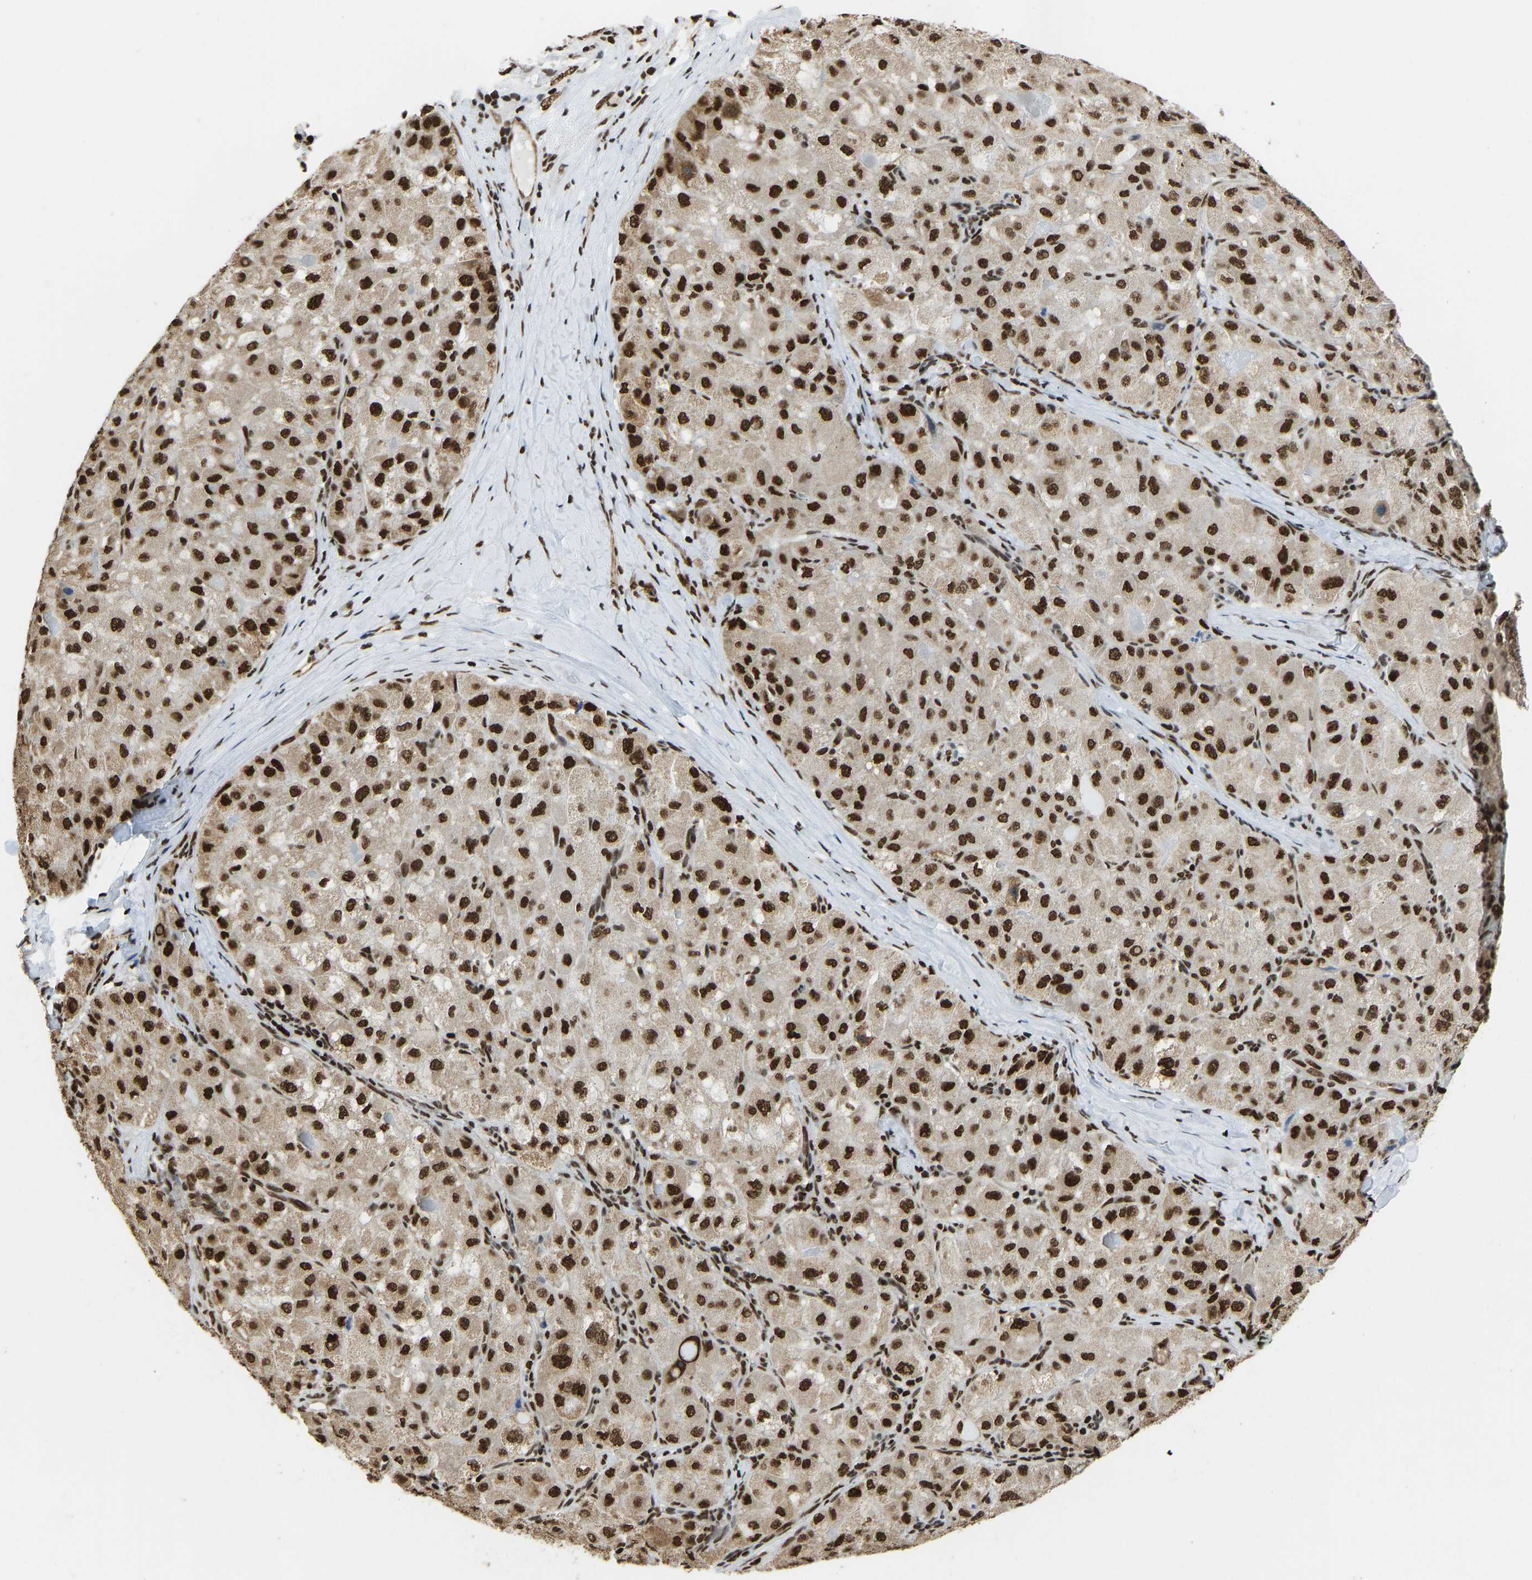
{"staining": {"intensity": "strong", "quantity": ">75%", "location": "nuclear"}, "tissue": "liver cancer", "cell_type": "Tumor cells", "image_type": "cancer", "snomed": [{"axis": "morphology", "description": "Carcinoma, Hepatocellular, NOS"}, {"axis": "topography", "description": "Liver"}], "caption": "This histopathology image demonstrates liver cancer (hepatocellular carcinoma) stained with immunohistochemistry to label a protein in brown. The nuclear of tumor cells show strong positivity for the protein. Nuclei are counter-stained blue.", "gene": "ZSCAN20", "patient": {"sex": "male", "age": 80}}